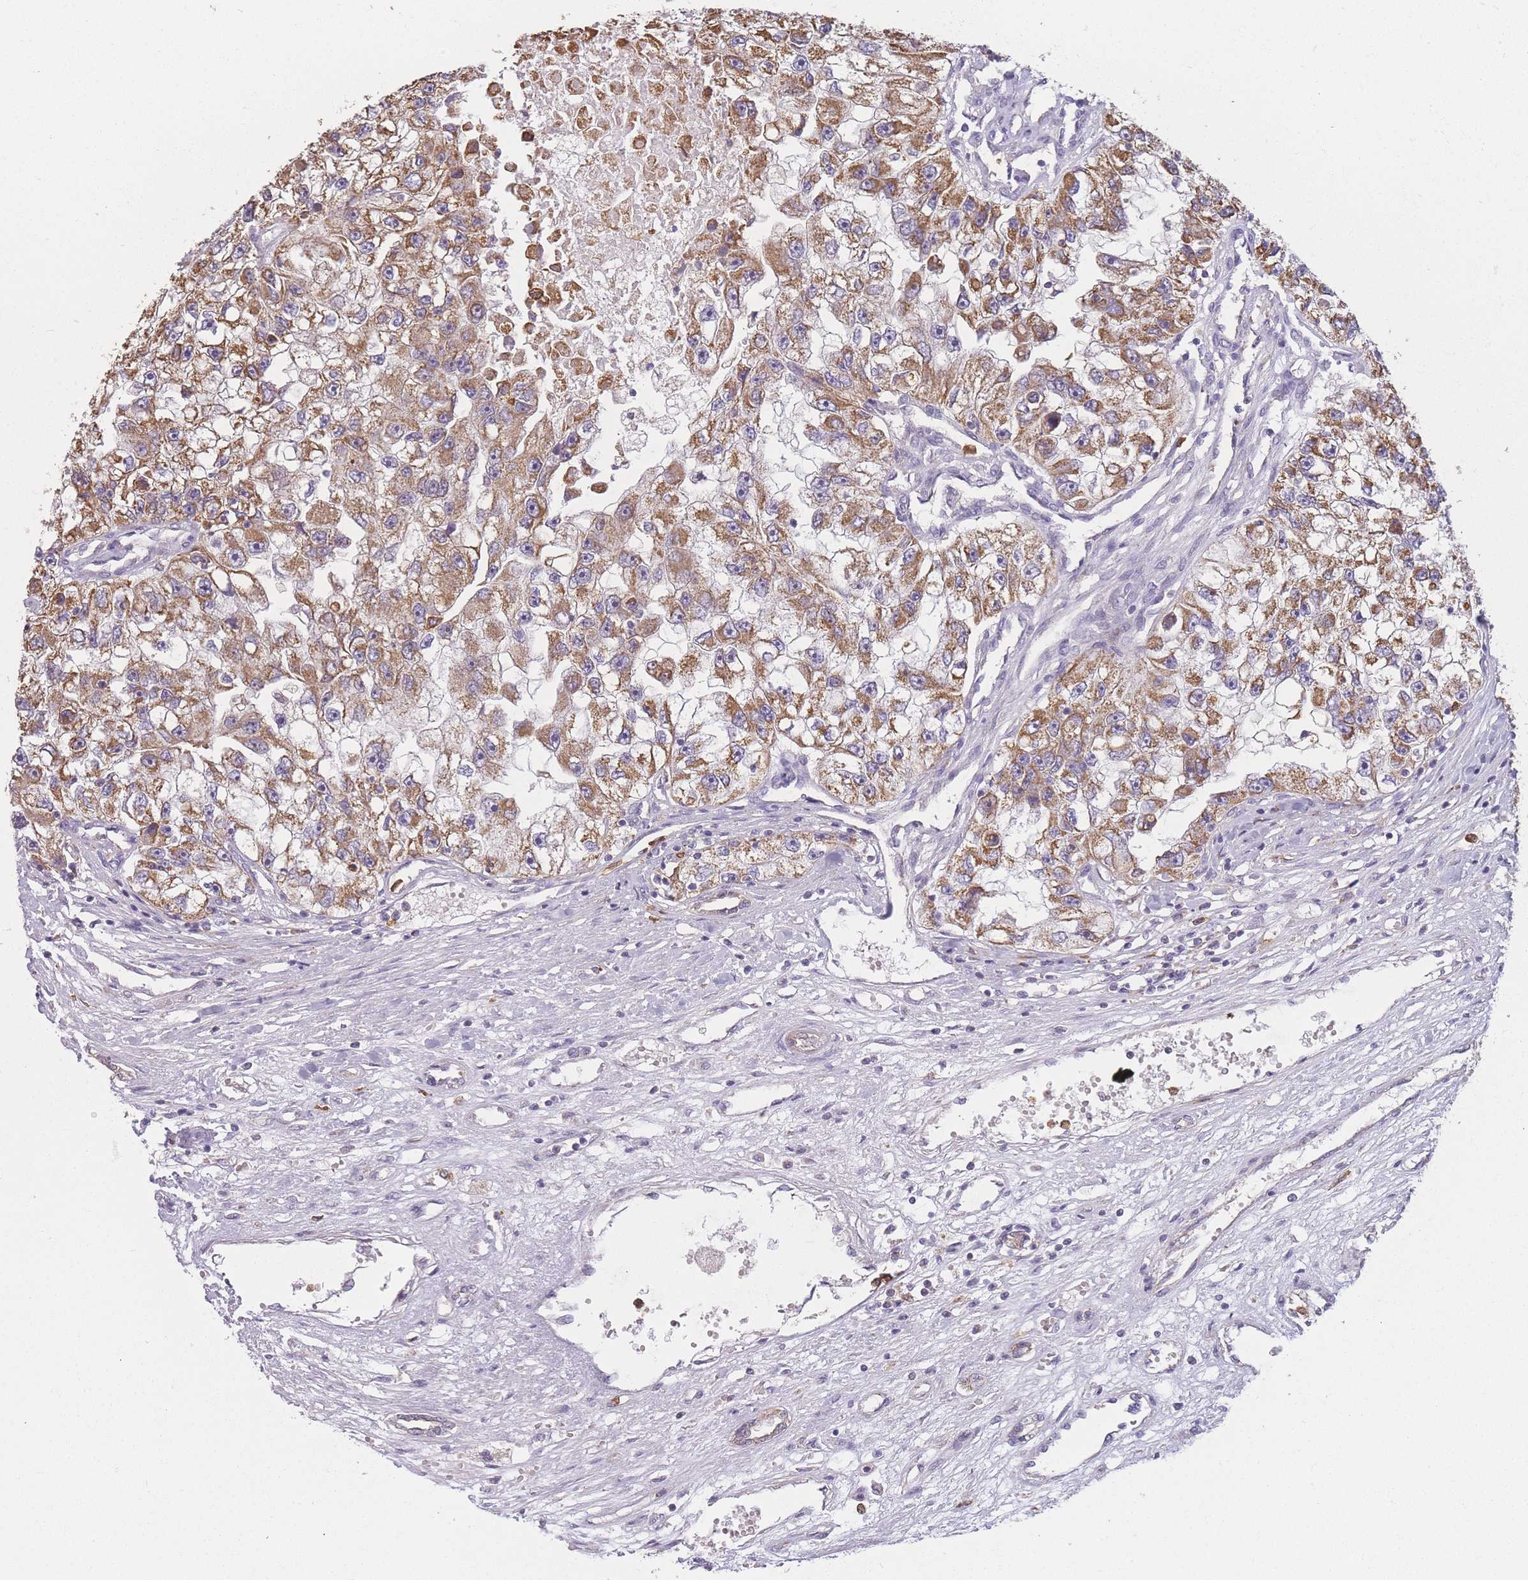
{"staining": {"intensity": "moderate", "quantity": ">75%", "location": "cytoplasmic/membranous"}, "tissue": "renal cancer", "cell_type": "Tumor cells", "image_type": "cancer", "snomed": [{"axis": "morphology", "description": "Adenocarcinoma, NOS"}, {"axis": "topography", "description": "Kidney"}], "caption": "Human adenocarcinoma (renal) stained with a brown dye shows moderate cytoplasmic/membranous positive expression in about >75% of tumor cells.", "gene": "PRAM1", "patient": {"sex": "male", "age": 63}}